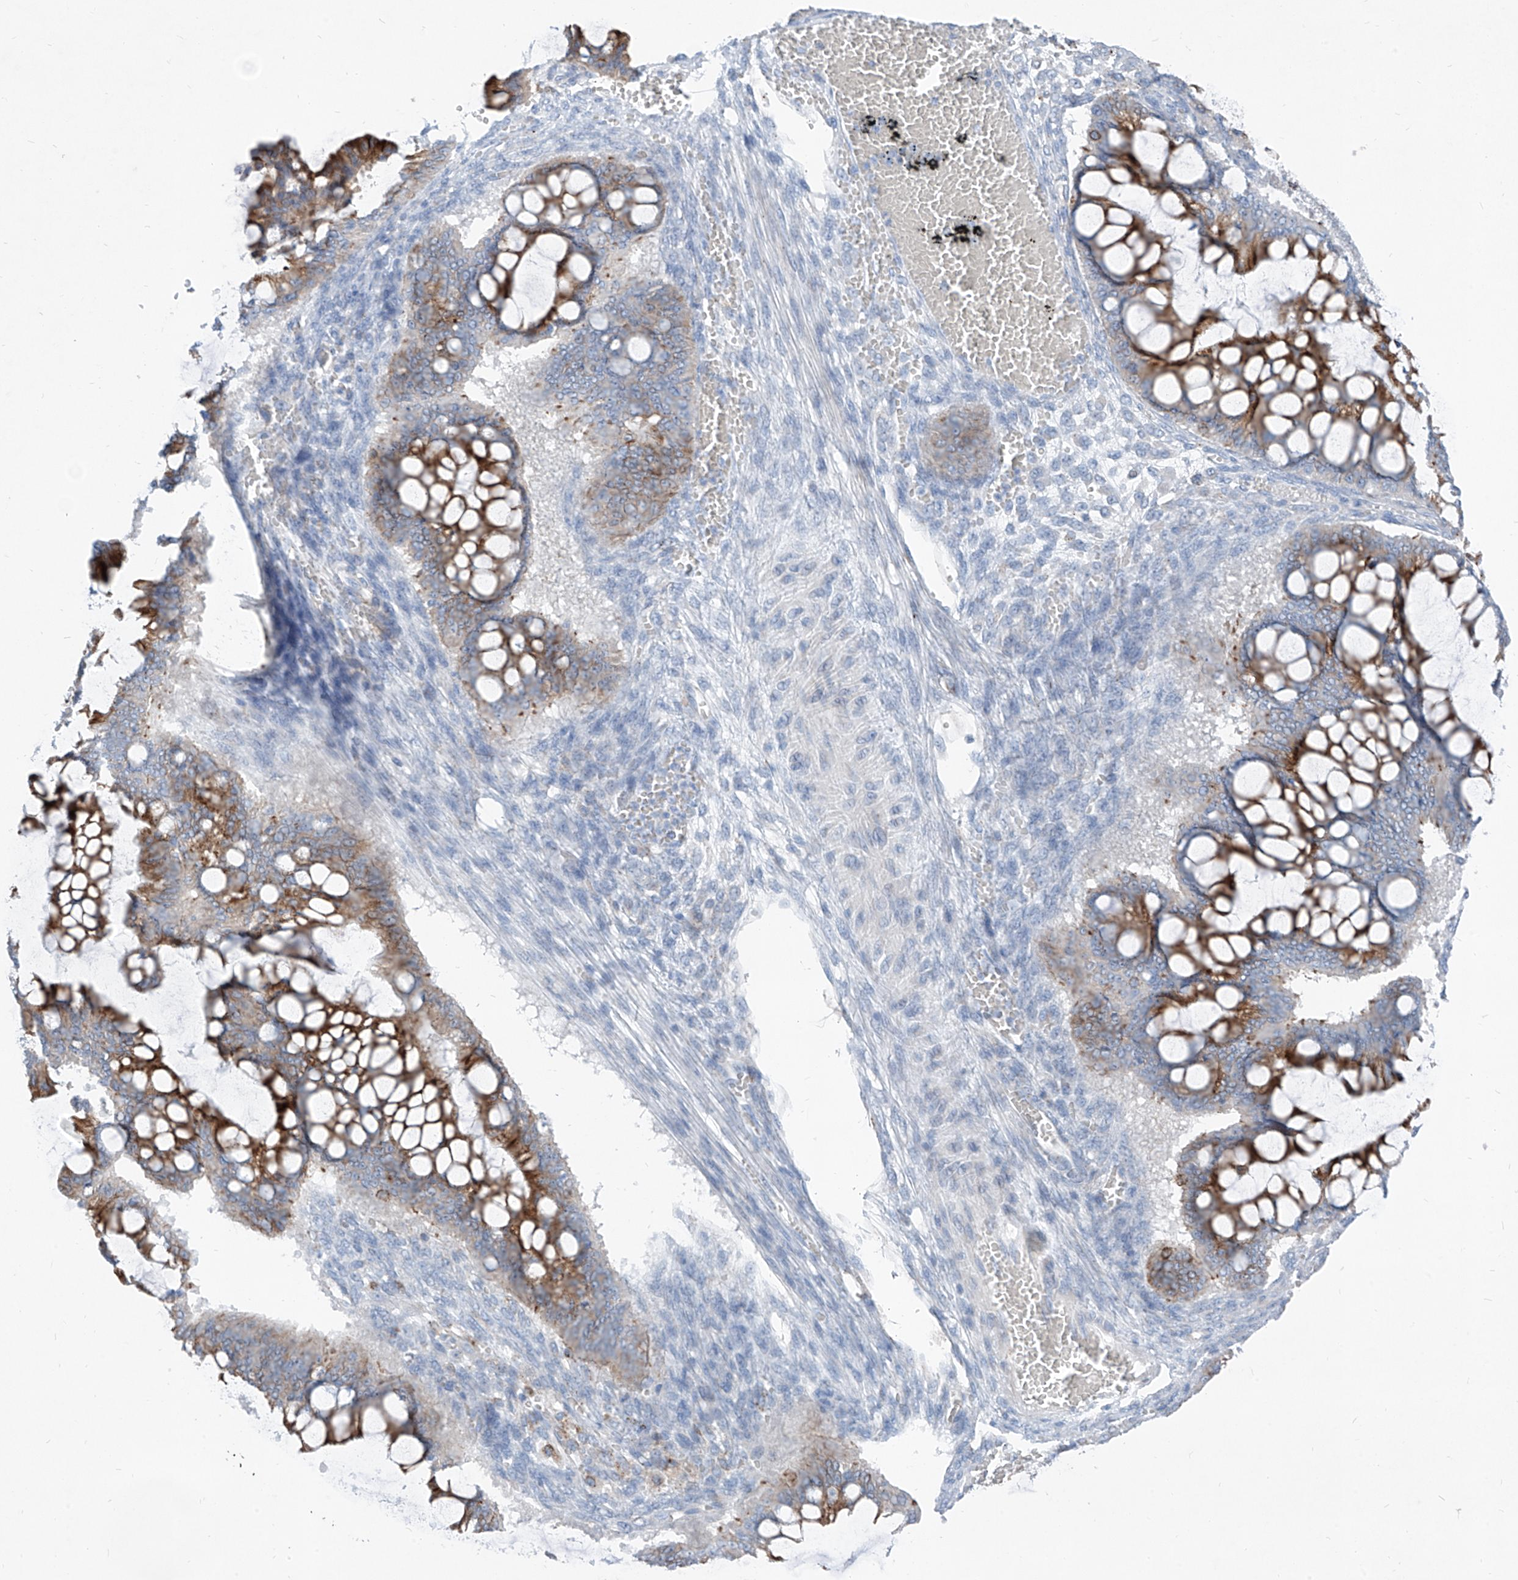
{"staining": {"intensity": "moderate", "quantity": ">75%", "location": "cytoplasmic/membranous"}, "tissue": "ovarian cancer", "cell_type": "Tumor cells", "image_type": "cancer", "snomed": [{"axis": "morphology", "description": "Cystadenocarcinoma, mucinous, NOS"}, {"axis": "topography", "description": "Ovary"}], "caption": "Brown immunohistochemical staining in human ovarian cancer displays moderate cytoplasmic/membranous expression in about >75% of tumor cells. Using DAB (3,3'-diaminobenzidine) (brown) and hematoxylin (blue) stains, captured at high magnification using brightfield microscopy.", "gene": "GPR137C", "patient": {"sex": "female", "age": 73}}